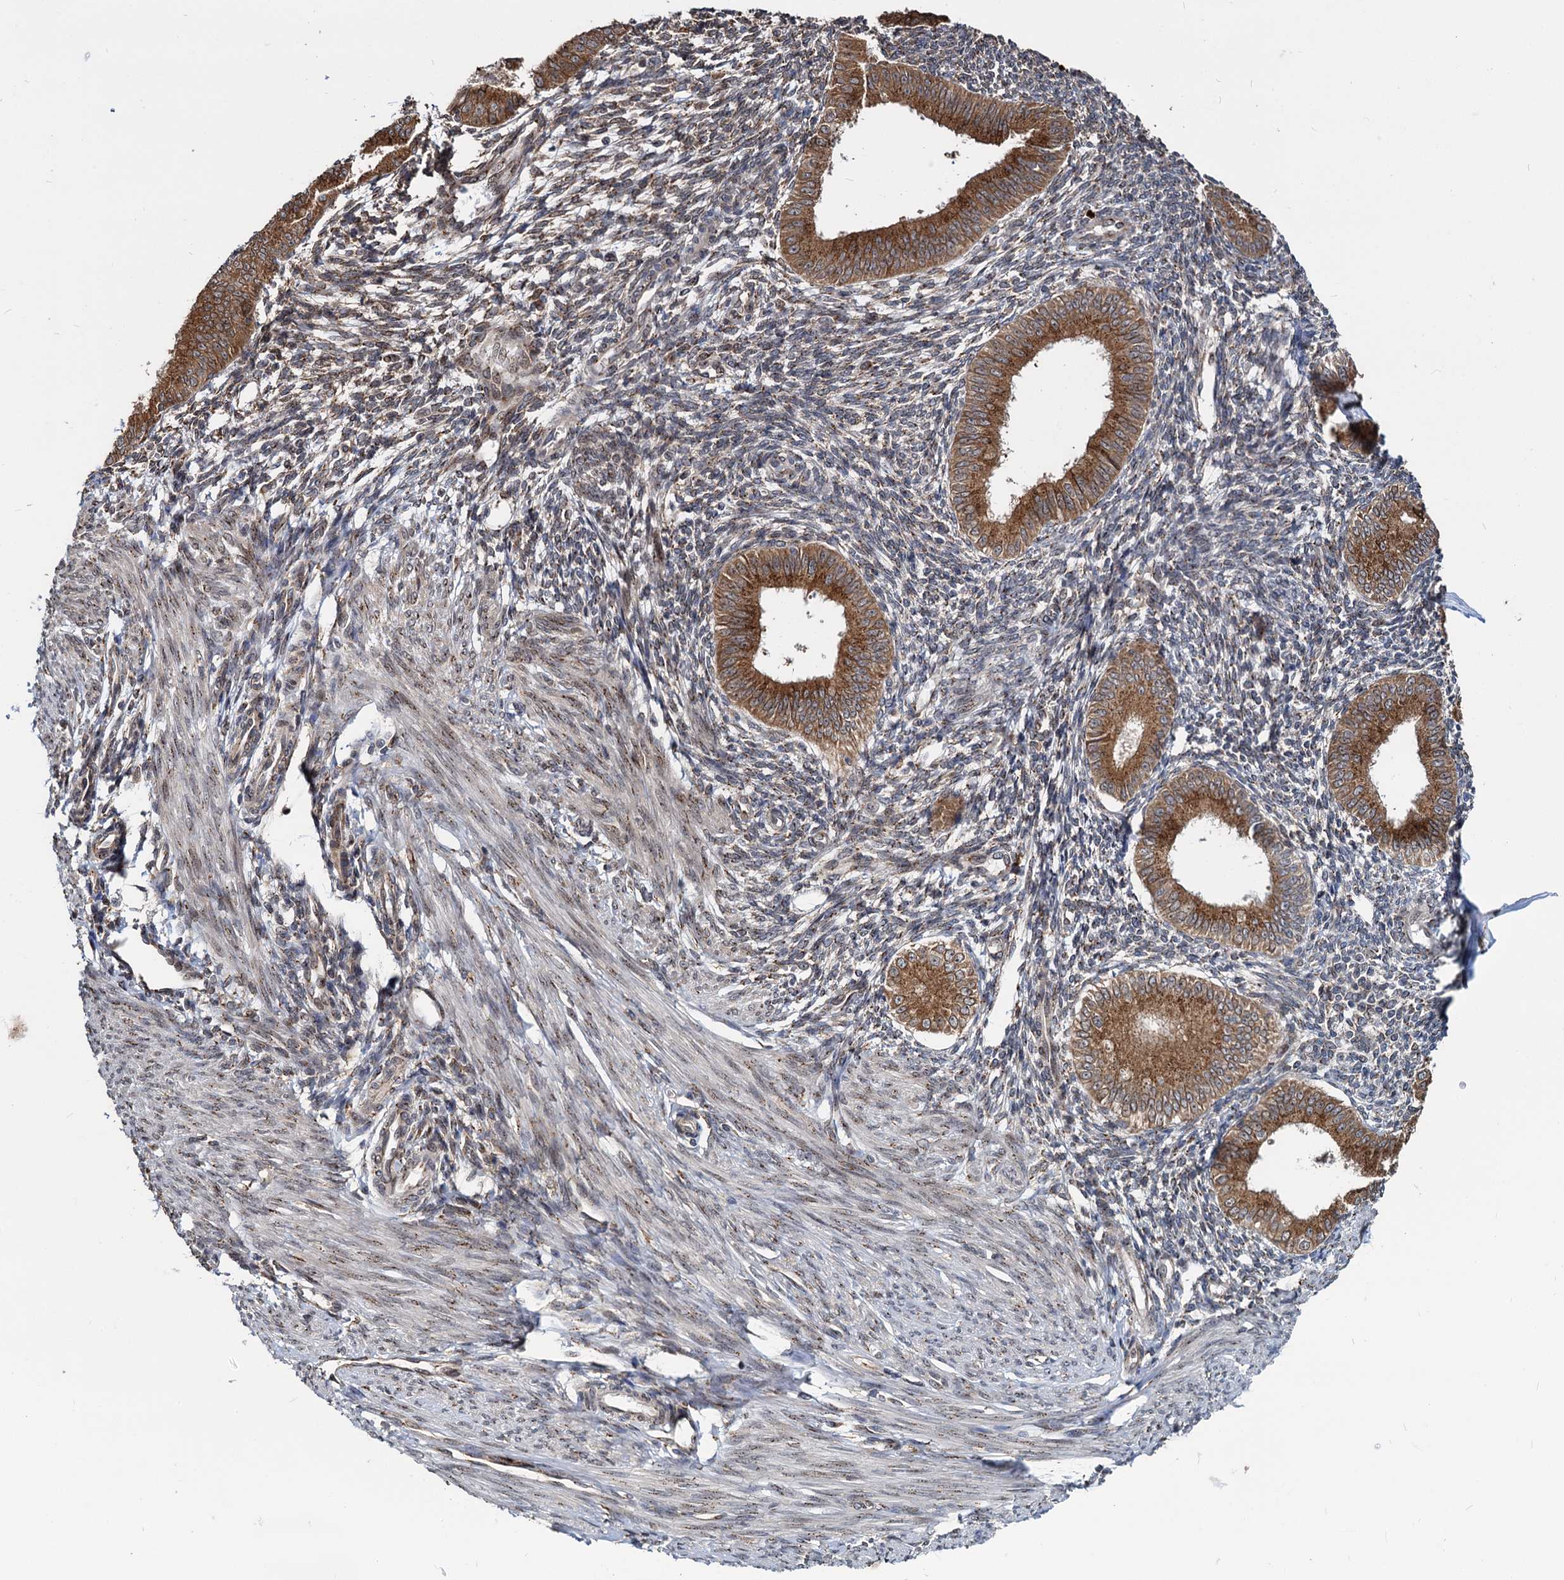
{"staining": {"intensity": "moderate", "quantity": "<25%", "location": "cytoplasmic/membranous"}, "tissue": "endometrium", "cell_type": "Cells in endometrial stroma", "image_type": "normal", "snomed": [{"axis": "morphology", "description": "Normal tissue, NOS"}, {"axis": "topography", "description": "Uterus"}, {"axis": "topography", "description": "Endometrium"}], "caption": "Immunohistochemical staining of benign human endometrium demonstrates moderate cytoplasmic/membranous protein positivity in about <25% of cells in endometrial stroma.", "gene": "SAAL1", "patient": {"sex": "female", "age": 48}}